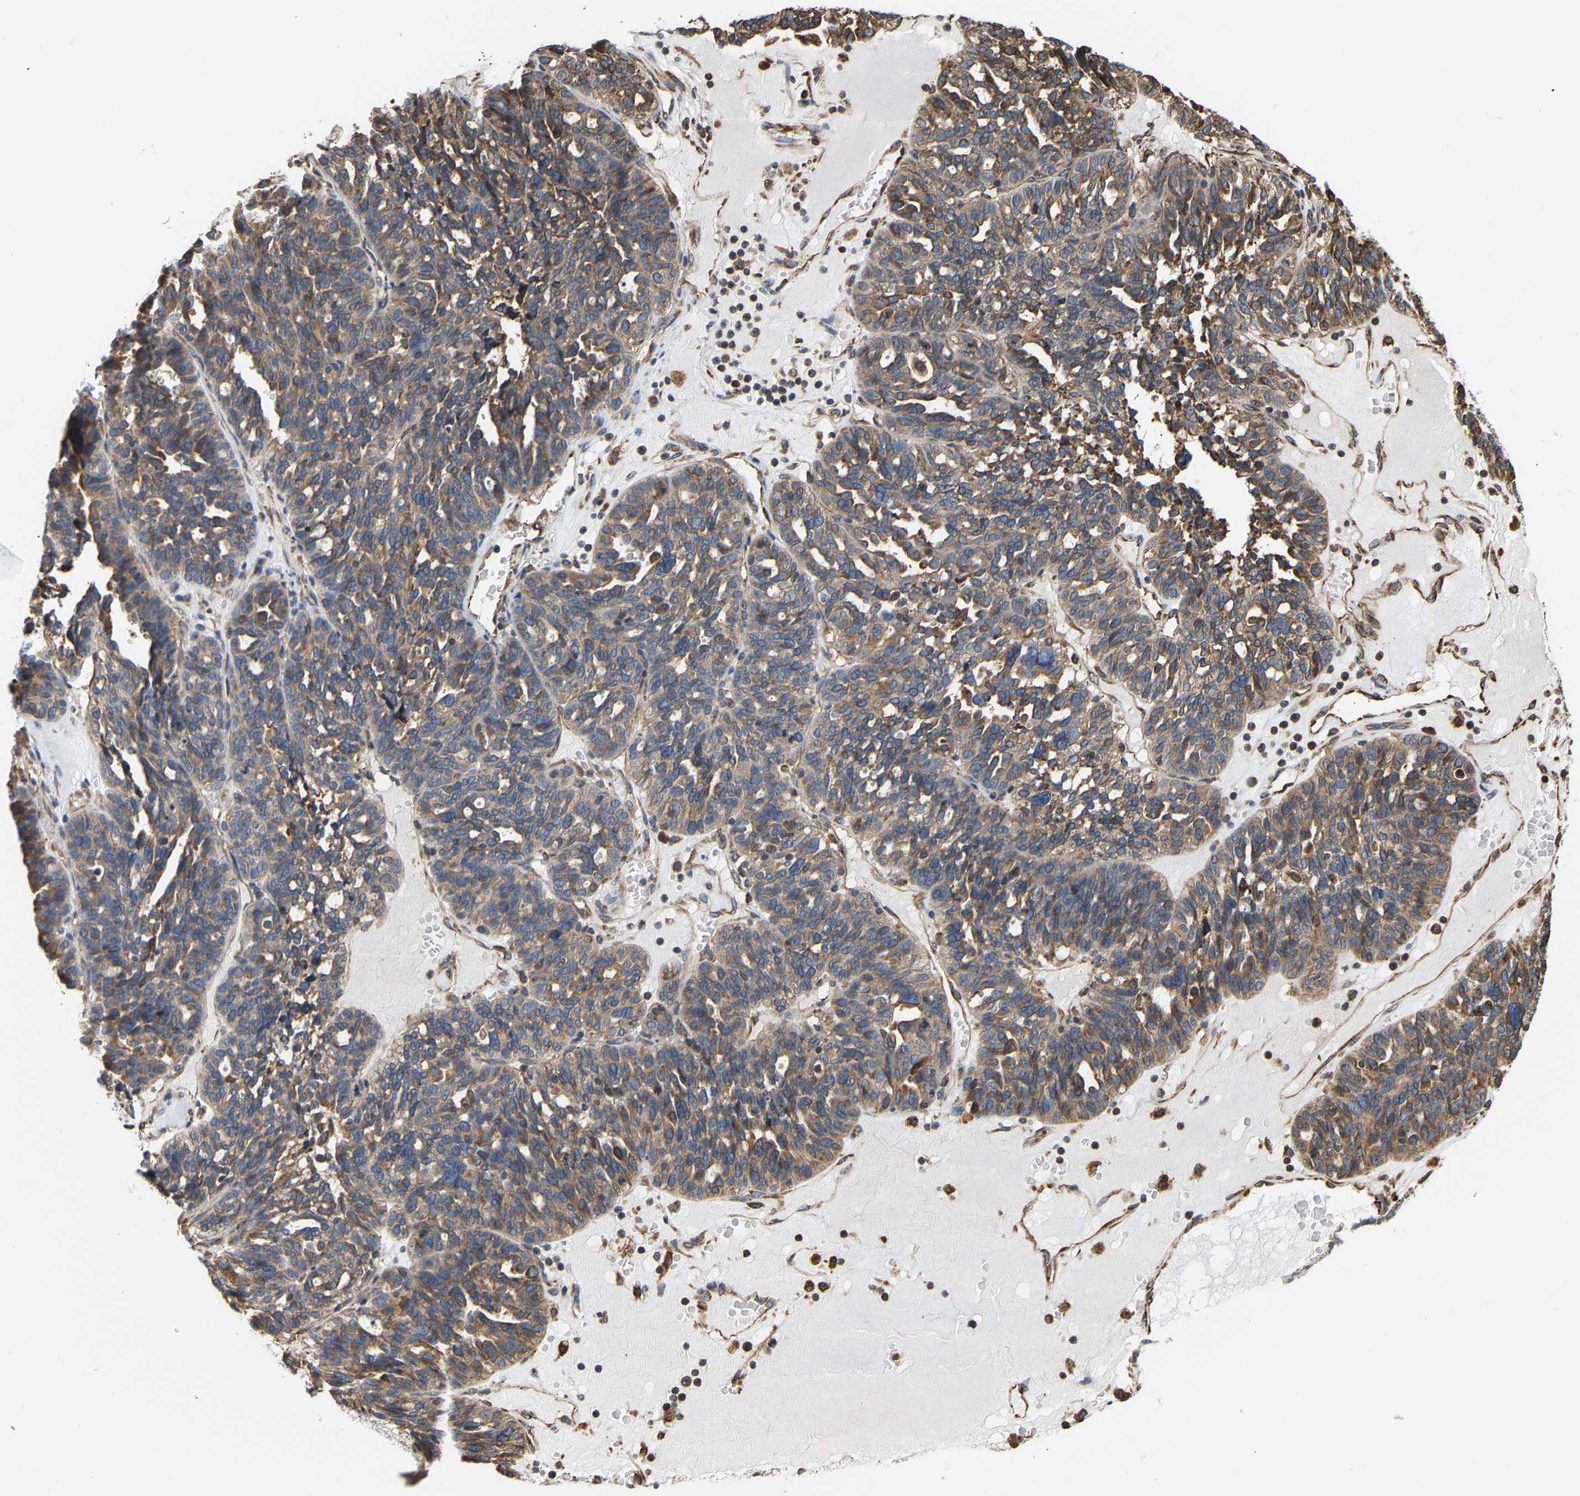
{"staining": {"intensity": "moderate", "quantity": ">75%", "location": "cytoplasmic/membranous"}, "tissue": "ovarian cancer", "cell_type": "Tumor cells", "image_type": "cancer", "snomed": [{"axis": "morphology", "description": "Cystadenocarcinoma, serous, NOS"}, {"axis": "topography", "description": "Ovary"}], "caption": "Immunohistochemical staining of ovarian cancer demonstrates medium levels of moderate cytoplasmic/membranous protein expression in approximately >75% of tumor cells. The staining is performed using DAB (3,3'-diaminobenzidine) brown chromogen to label protein expression. The nuclei are counter-stained blue using hematoxylin.", "gene": "ARAP1", "patient": {"sex": "female", "age": 59}}